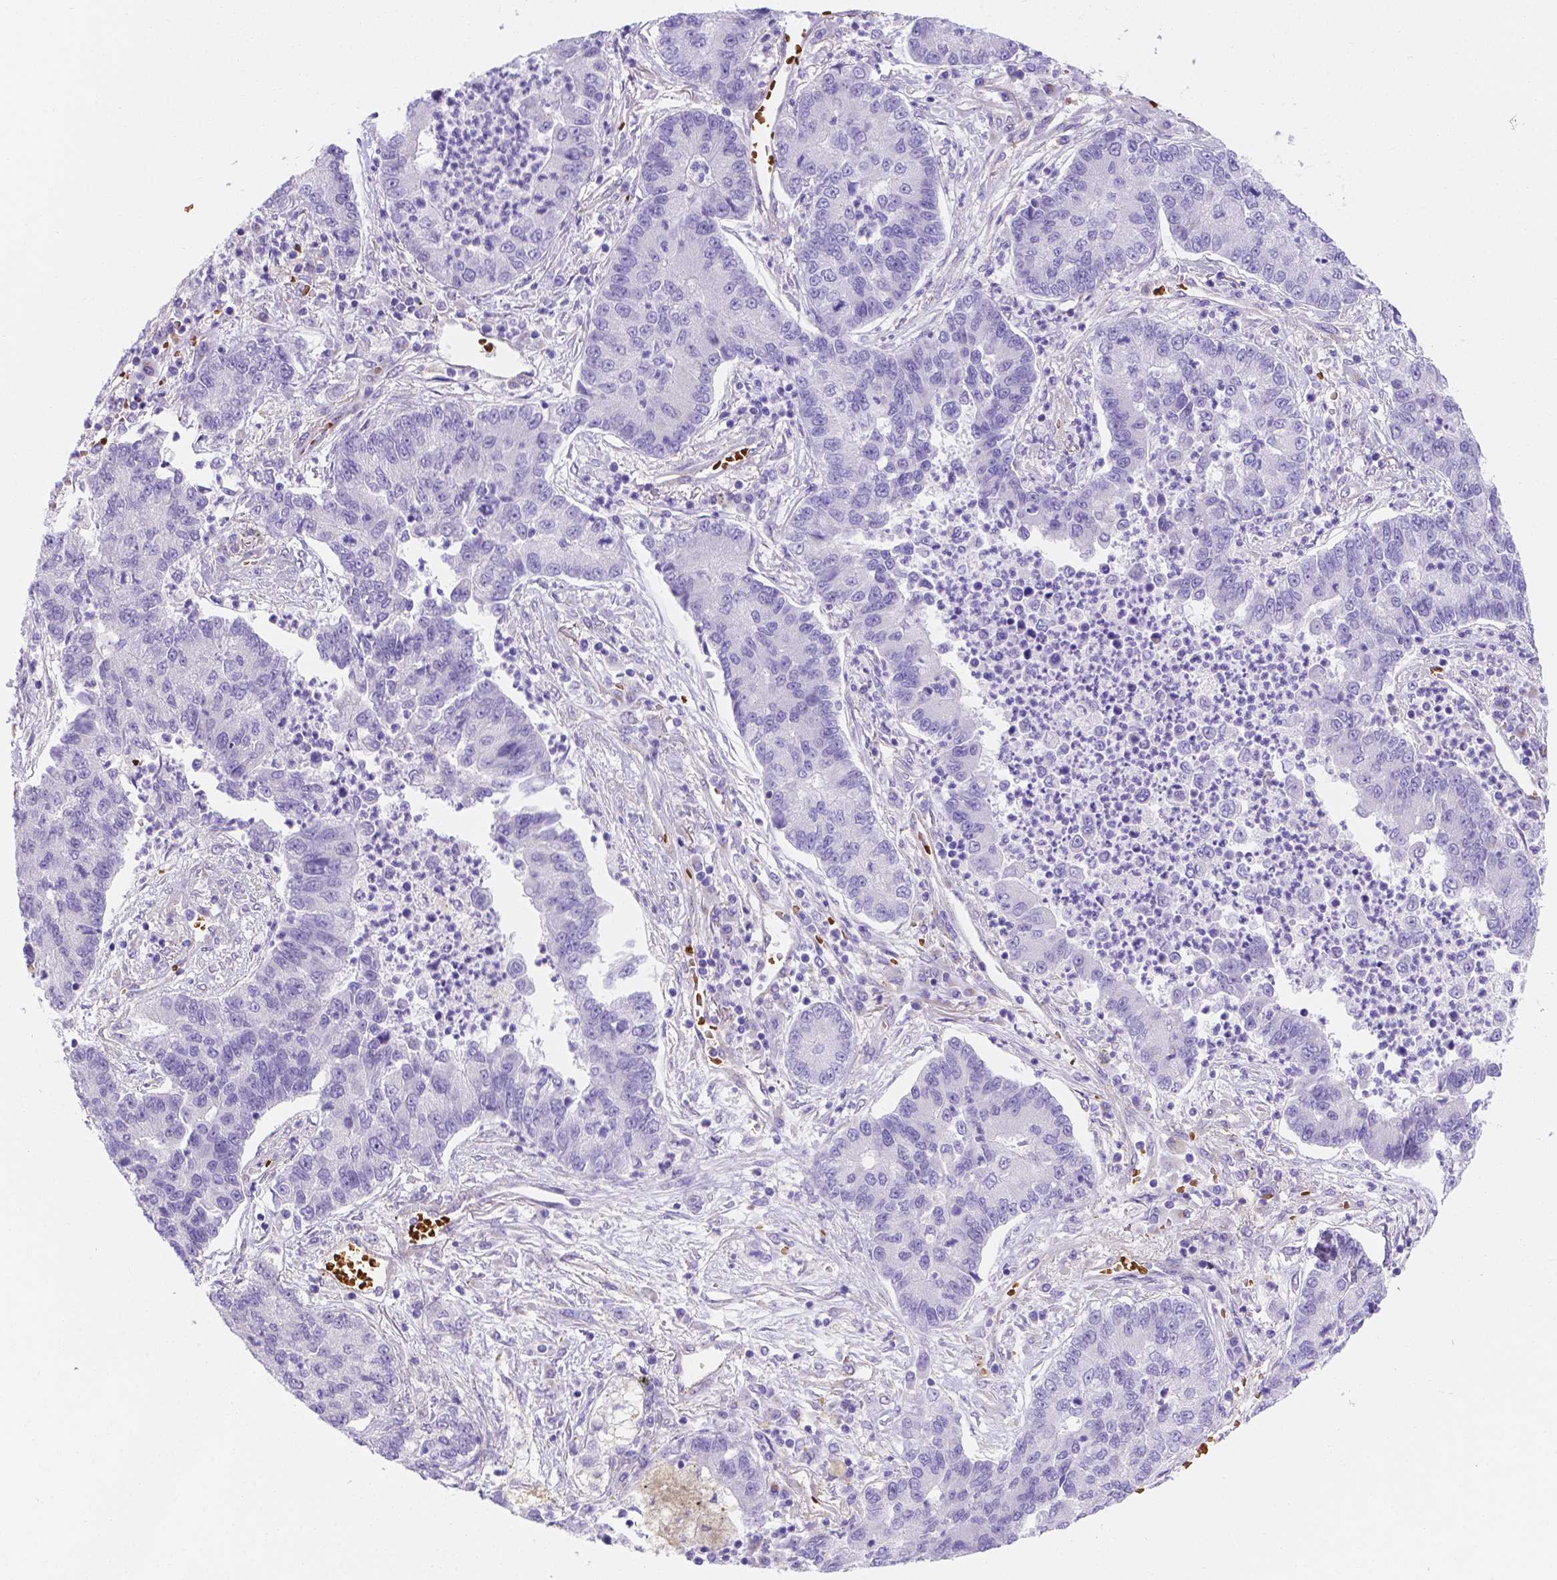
{"staining": {"intensity": "negative", "quantity": "none", "location": "none"}, "tissue": "lung cancer", "cell_type": "Tumor cells", "image_type": "cancer", "snomed": [{"axis": "morphology", "description": "Adenocarcinoma, NOS"}, {"axis": "topography", "description": "Lung"}], "caption": "Micrograph shows no protein staining in tumor cells of lung cancer (adenocarcinoma) tissue.", "gene": "SLC40A1", "patient": {"sex": "female", "age": 57}}